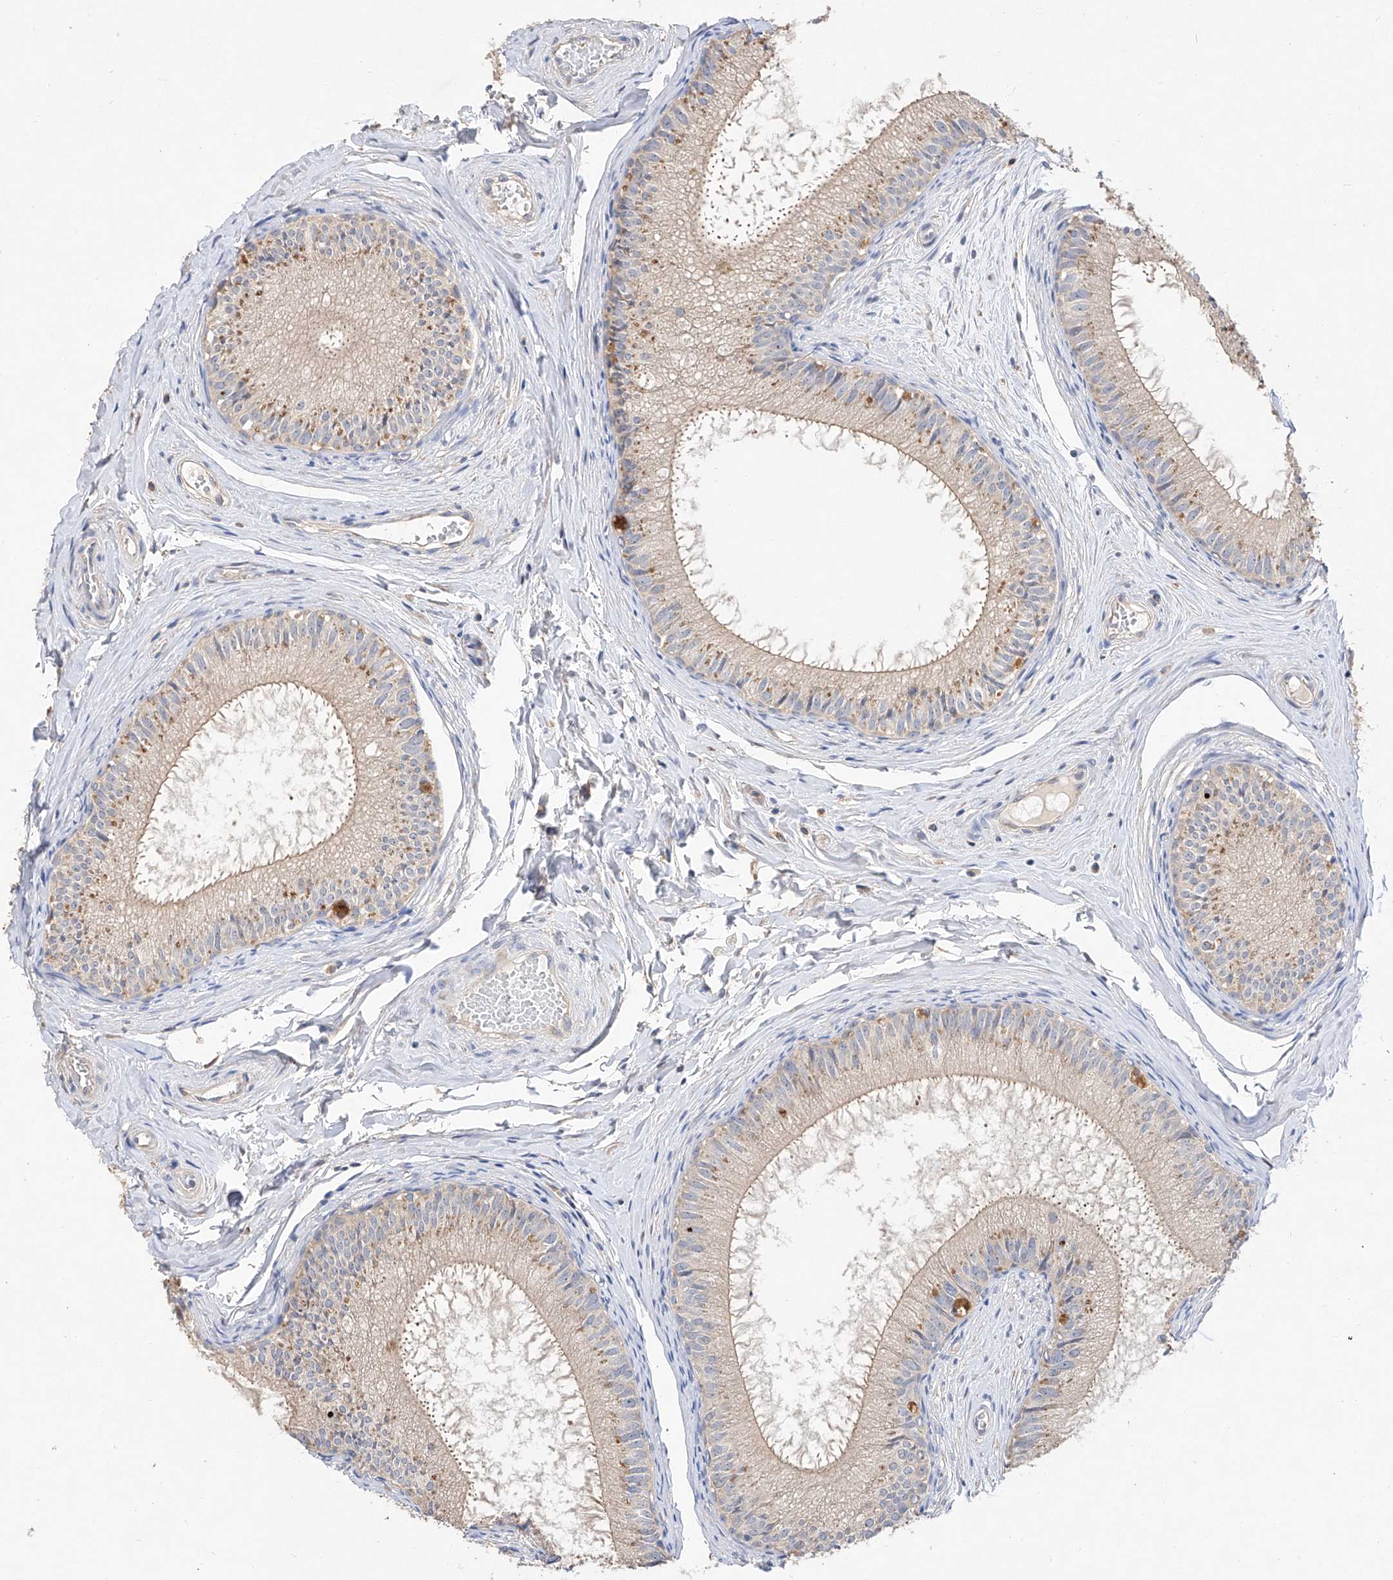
{"staining": {"intensity": "weak", "quantity": ">75%", "location": "cytoplasmic/membranous"}, "tissue": "epididymis", "cell_type": "Glandular cells", "image_type": "normal", "snomed": [{"axis": "morphology", "description": "Normal tissue, NOS"}, {"axis": "topography", "description": "Epididymis"}], "caption": "Immunohistochemical staining of benign epididymis displays low levels of weak cytoplasmic/membranous expression in about >75% of glandular cells.", "gene": "AMD1", "patient": {"sex": "male", "age": 34}}